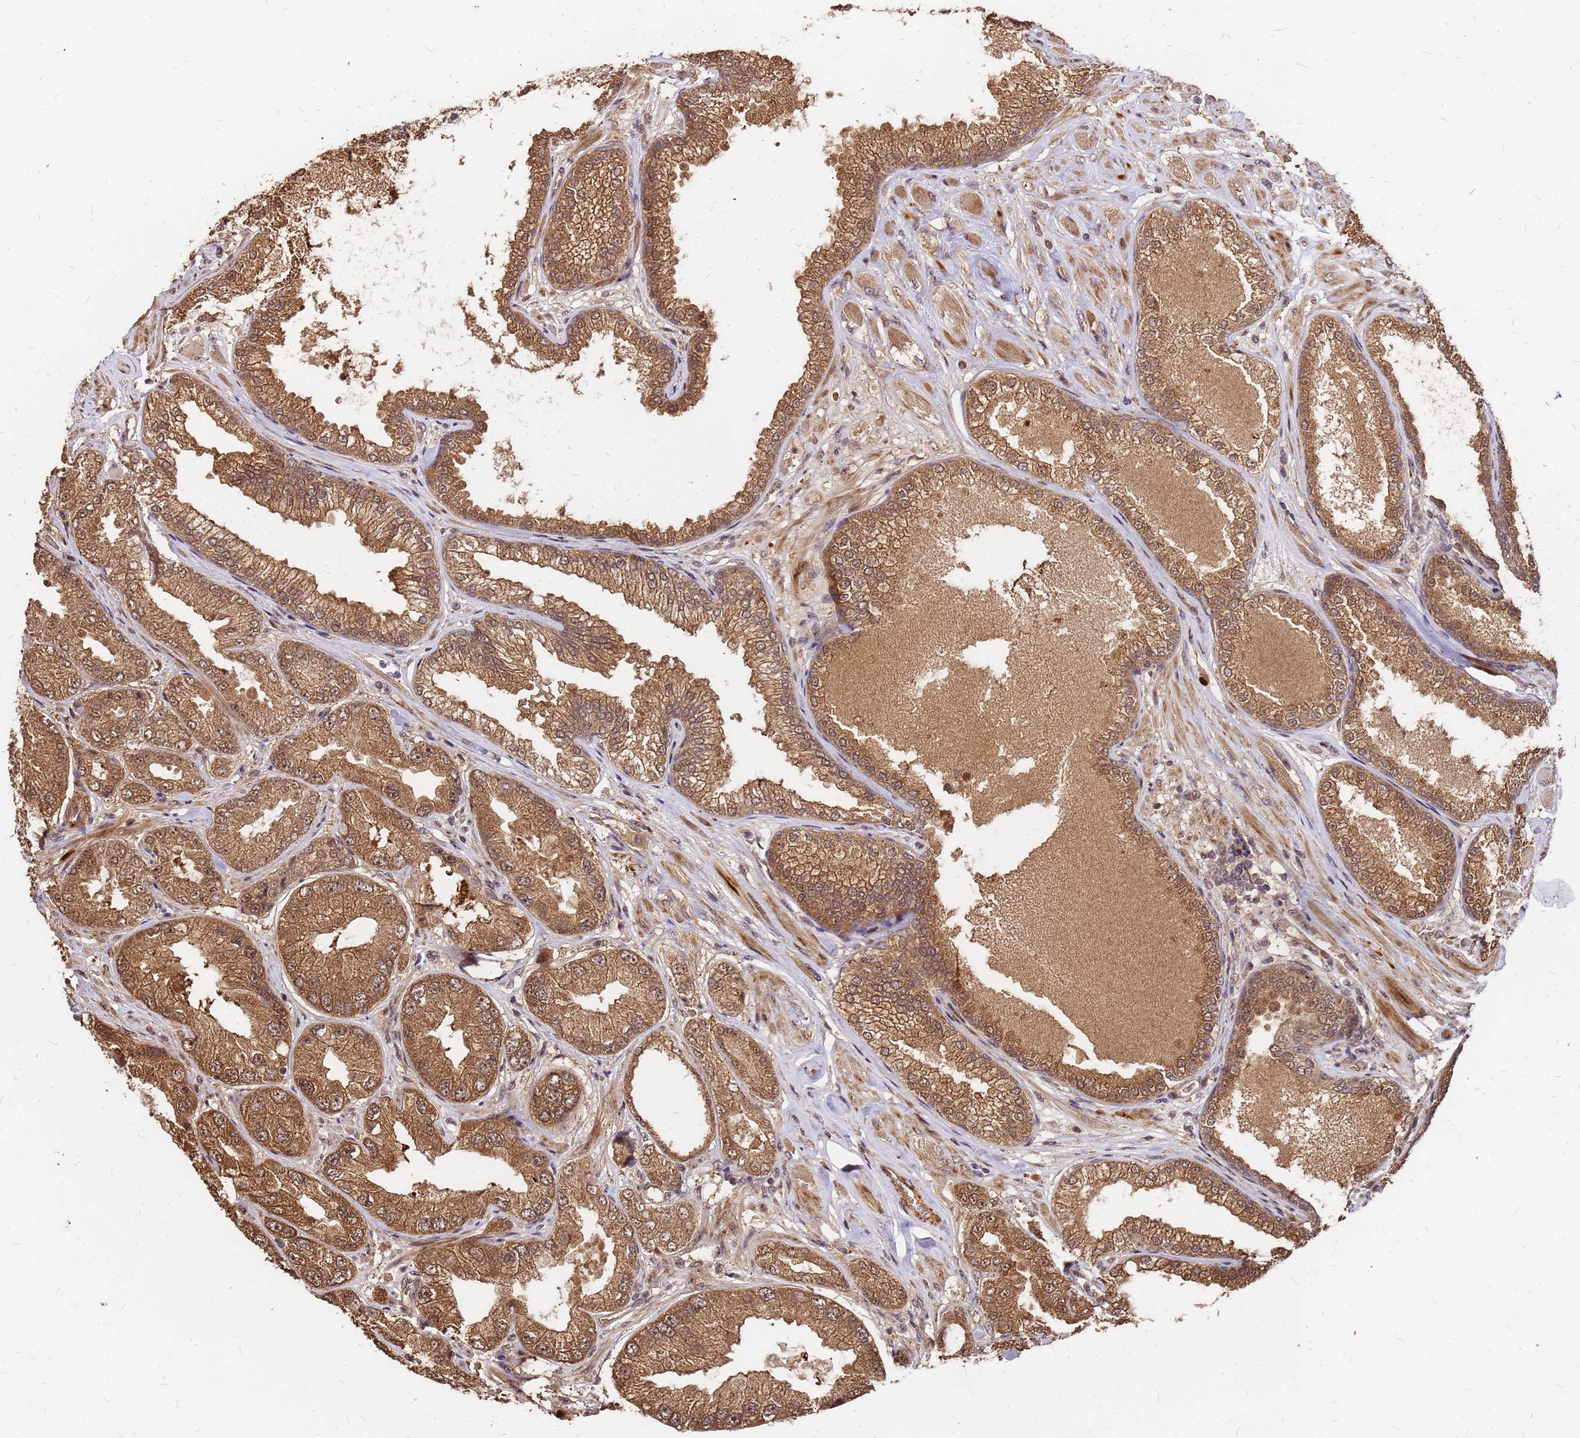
{"staining": {"intensity": "moderate", "quantity": ">75%", "location": "cytoplasmic/membranous,nuclear"}, "tissue": "prostate cancer", "cell_type": "Tumor cells", "image_type": "cancer", "snomed": [{"axis": "morphology", "description": "Adenocarcinoma, High grade"}, {"axis": "topography", "description": "Prostate"}], "caption": "This is a photomicrograph of IHC staining of adenocarcinoma (high-grade) (prostate), which shows moderate staining in the cytoplasmic/membranous and nuclear of tumor cells.", "gene": "GPATCH8", "patient": {"sex": "male", "age": 71}}